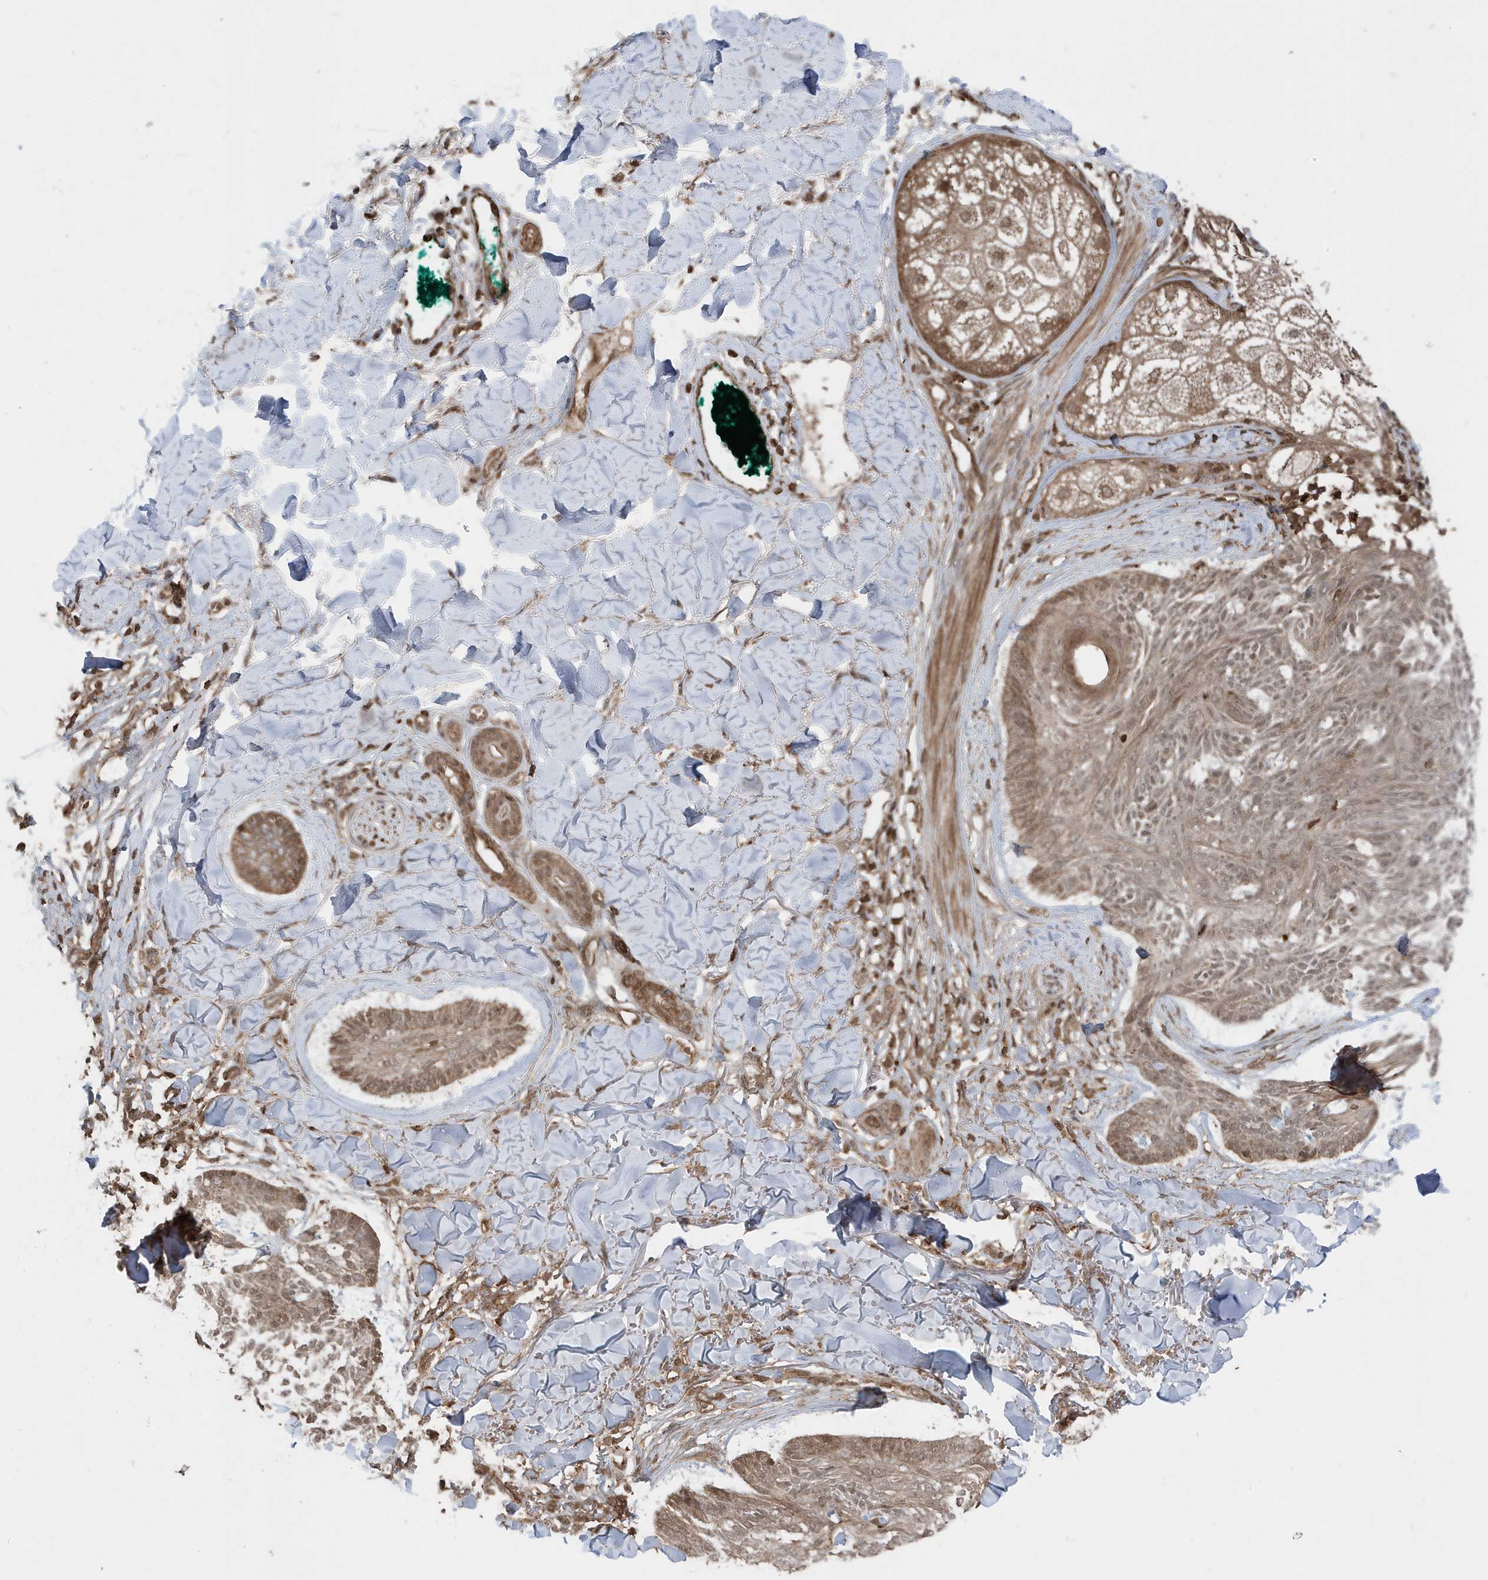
{"staining": {"intensity": "weak", "quantity": ">75%", "location": "cytoplasmic/membranous,nuclear"}, "tissue": "skin cancer", "cell_type": "Tumor cells", "image_type": "cancer", "snomed": [{"axis": "morphology", "description": "Basal cell carcinoma"}, {"axis": "topography", "description": "Skin"}], "caption": "This photomicrograph exhibits IHC staining of basal cell carcinoma (skin), with low weak cytoplasmic/membranous and nuclear staining in approximately >75% of tumor cells.", "gene": "ASAP1", "patient": {"sex": "male", "age": 43}}